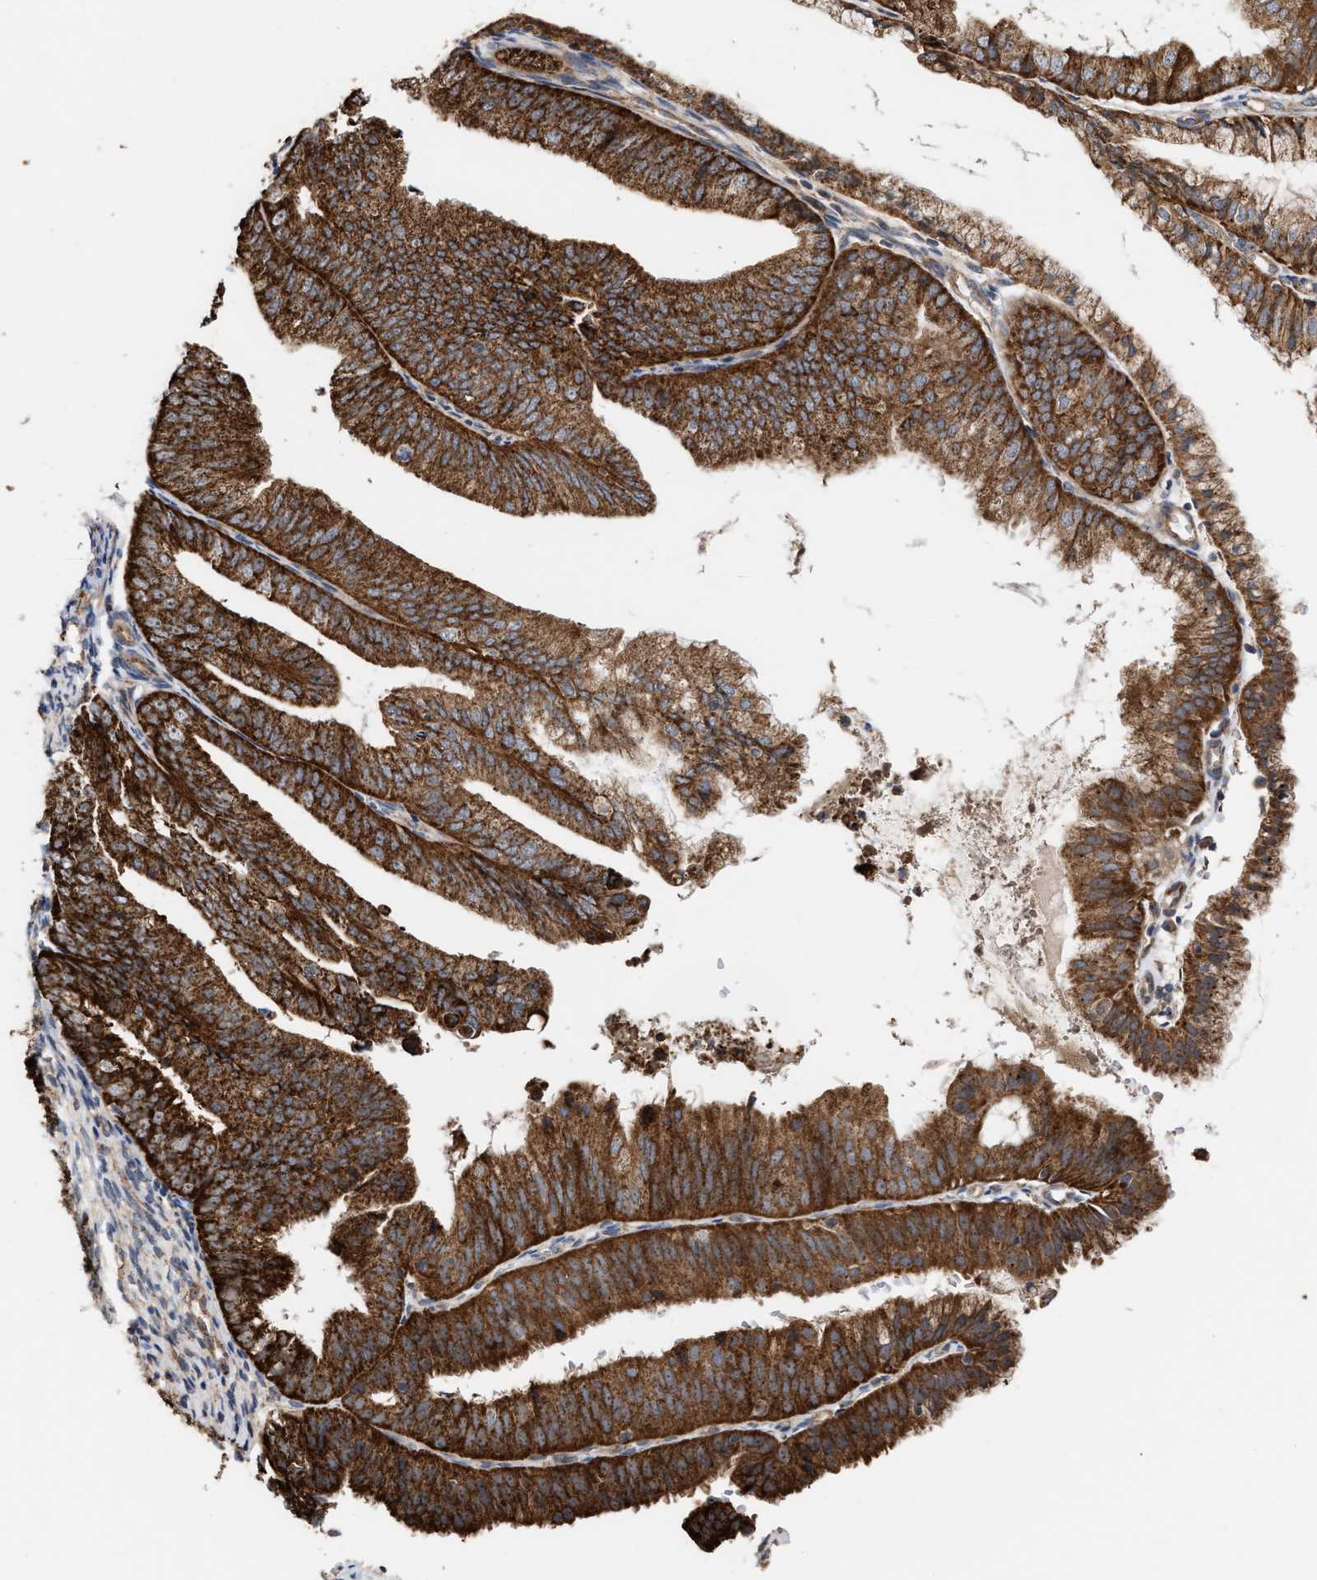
{"staining": {"intensity": "strong", "quantity": ">75%", "location": "cytoplasmic/membranous"}, "tissue": "endometrial cancer", "cell_type": "Tumor cells", "image_type": "cancer", "snomed": [{"axis": "morphology", "description": "Adenocarcinoma, NOS"}, {"axis": "topography", "description": "Endometrium"}], "caption": "Endometrial cancer tissue exhibits strong cytoplasmic/membranous positivity in about >75% of tumor cells (brown staining indicates protein expression, while blue staining denotes nuclei).", "gene": "EXOSC2", "patient": {"sex": "female", "age": 63}}